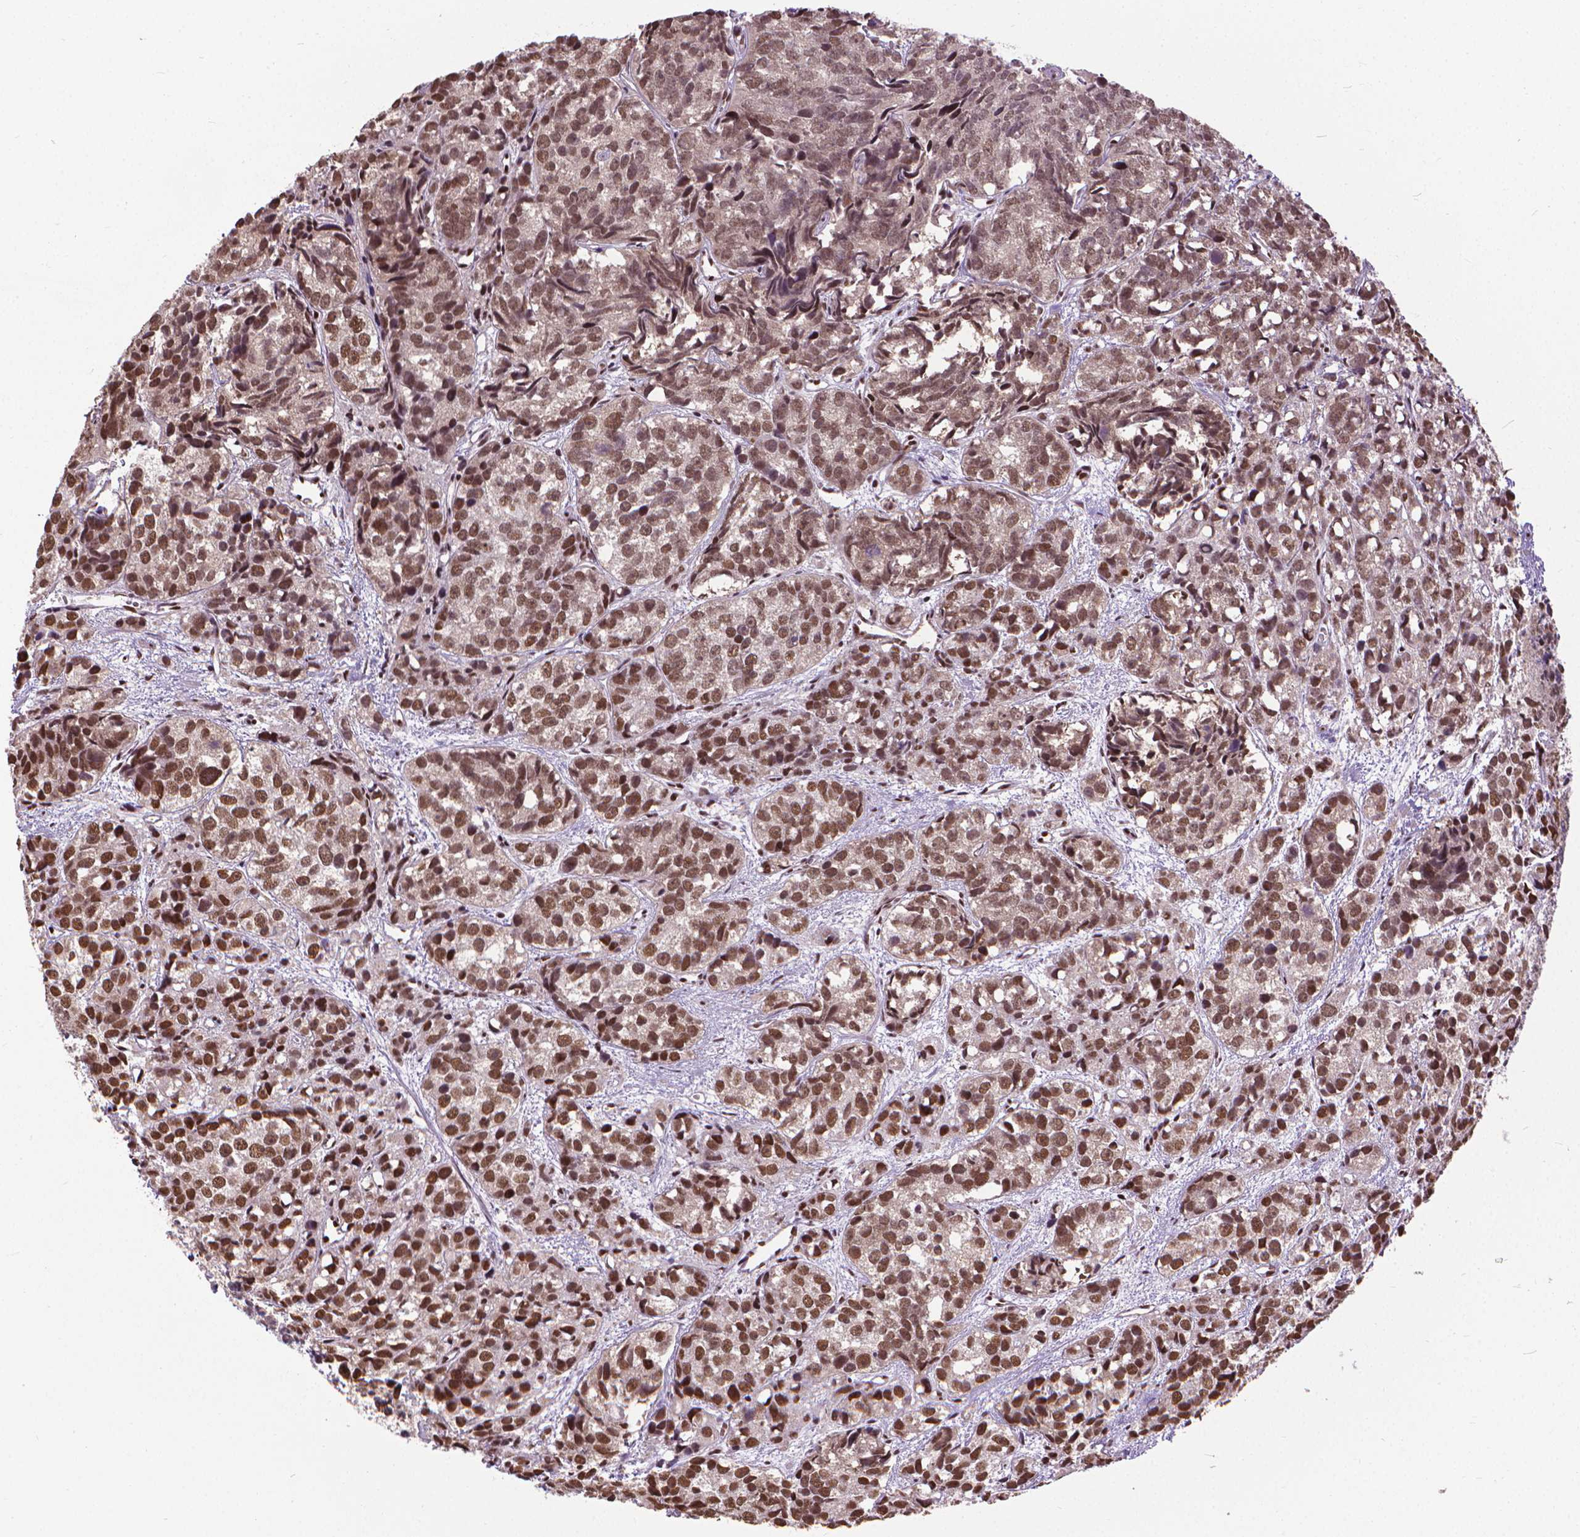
{"staining": {"intensity": "moderate", "quantity": "25%-75%", "location": "nuclear"}, "tissue": "prostate cancer", "cell_type": "Tumor cells", "image_type": "cancer", "snomed": [{"axis": "morphology", "description": "Adenocarcinoma, High grade"}, {"axis": "topography", "description": "Prostate"}], "caption": "Human prostate high-grade adenocarcinoma stained with a brown dye displays moderate nuclear positive staining in about 25%-75% of tumor cells.", "gene": "AKAP8", "patient": {"sex": "male", "age": 77}}